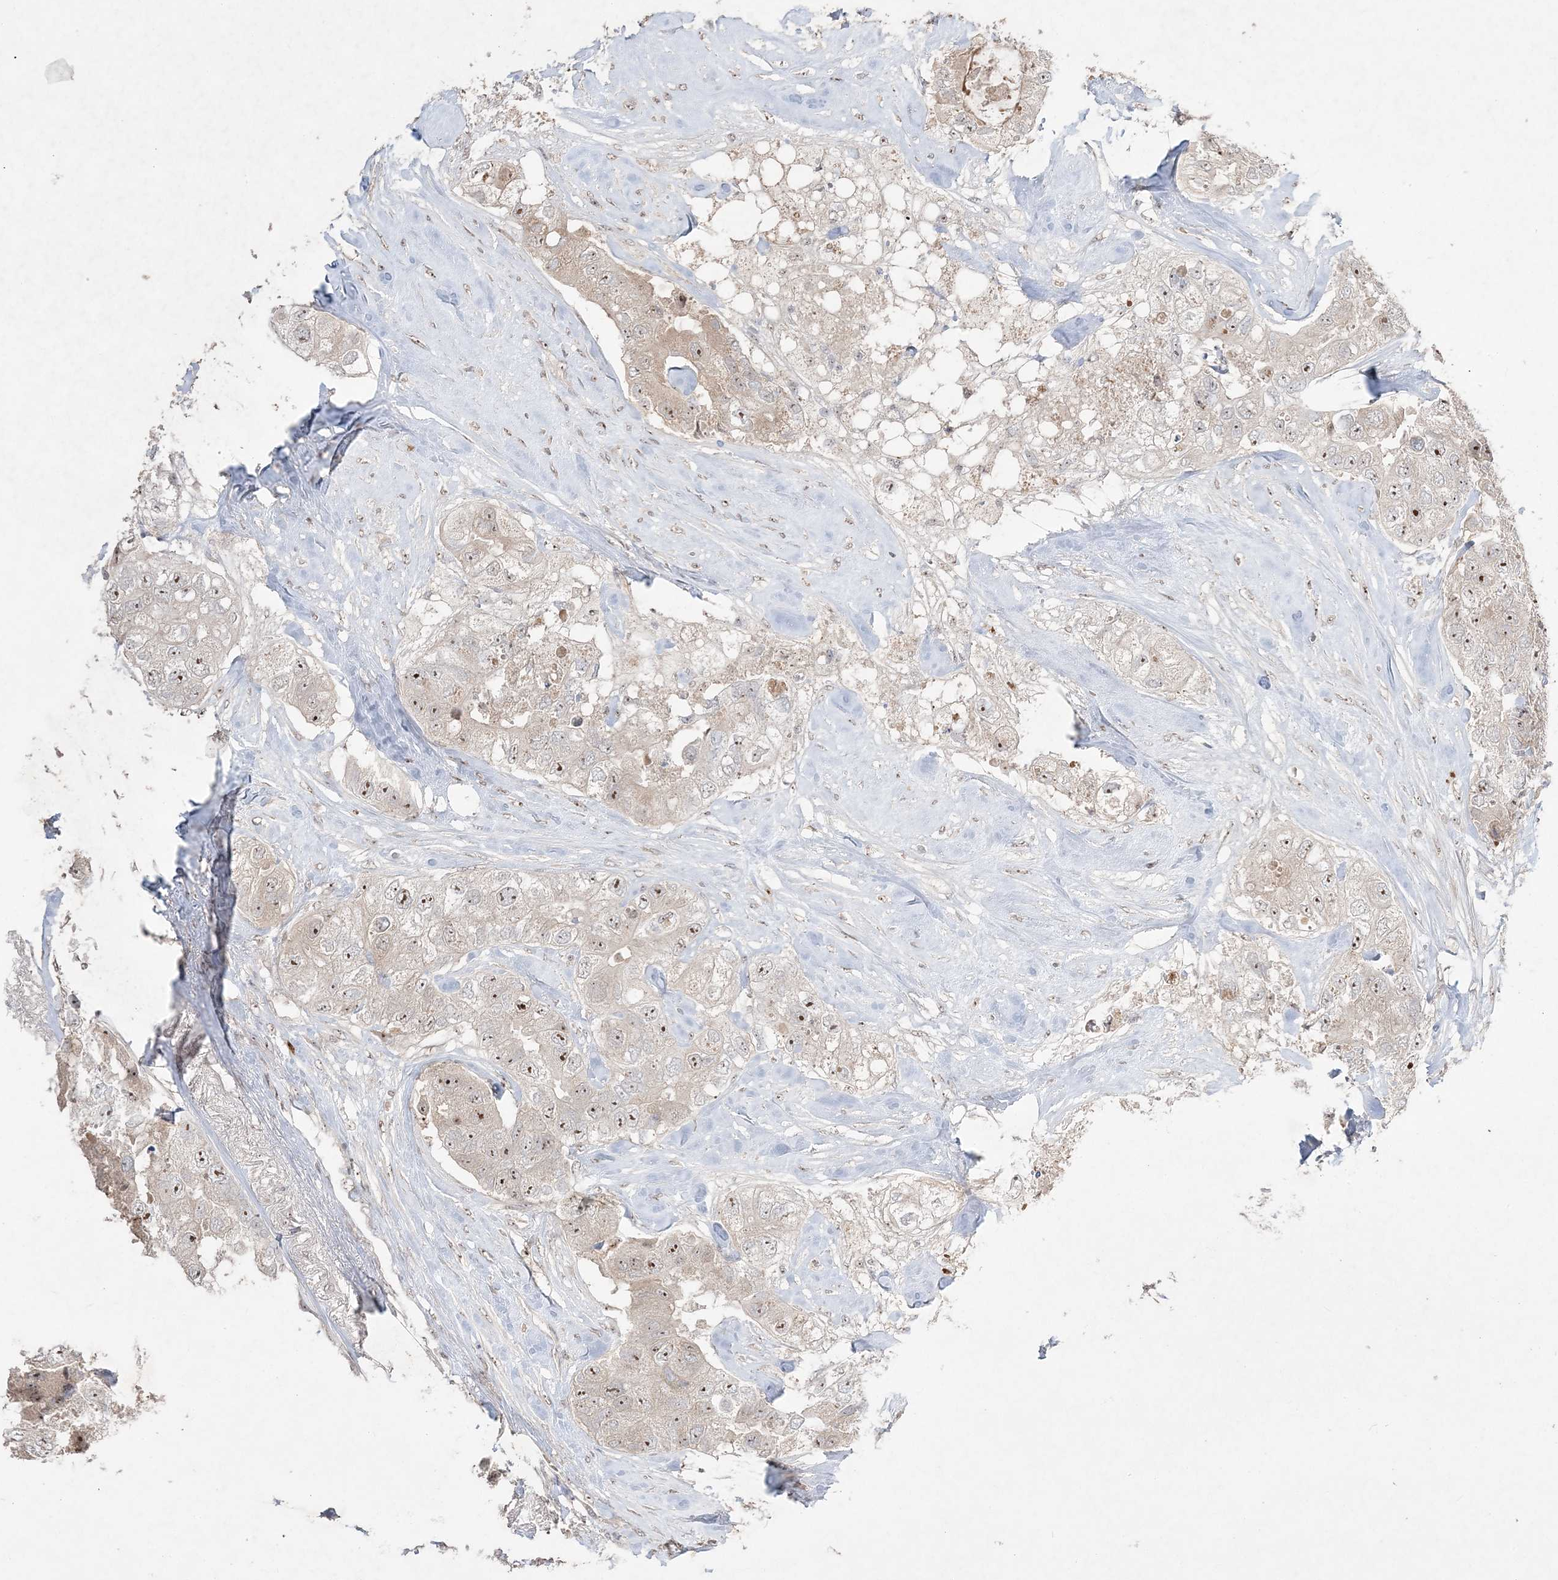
{"staining": {"intensity": "moderate", "quantity": ">75%", "location": "nuclear"}, "tissue": "breast cancer", "cell_type": "Tumor cells", "image_type": "cancer", "snomed": [{"axis": "morphology", "description": "Duct carcinoma"}, {"axis": "topography", "description": "Breast"}], "caption": "A micrograph of human infiltrating ductal carcinoma (breast) stained for a protein demonstrates moderate nuclear brown staining in tumor cells.", "gene": "NOP16", "patient": {"sex": "female", "age": 62}}